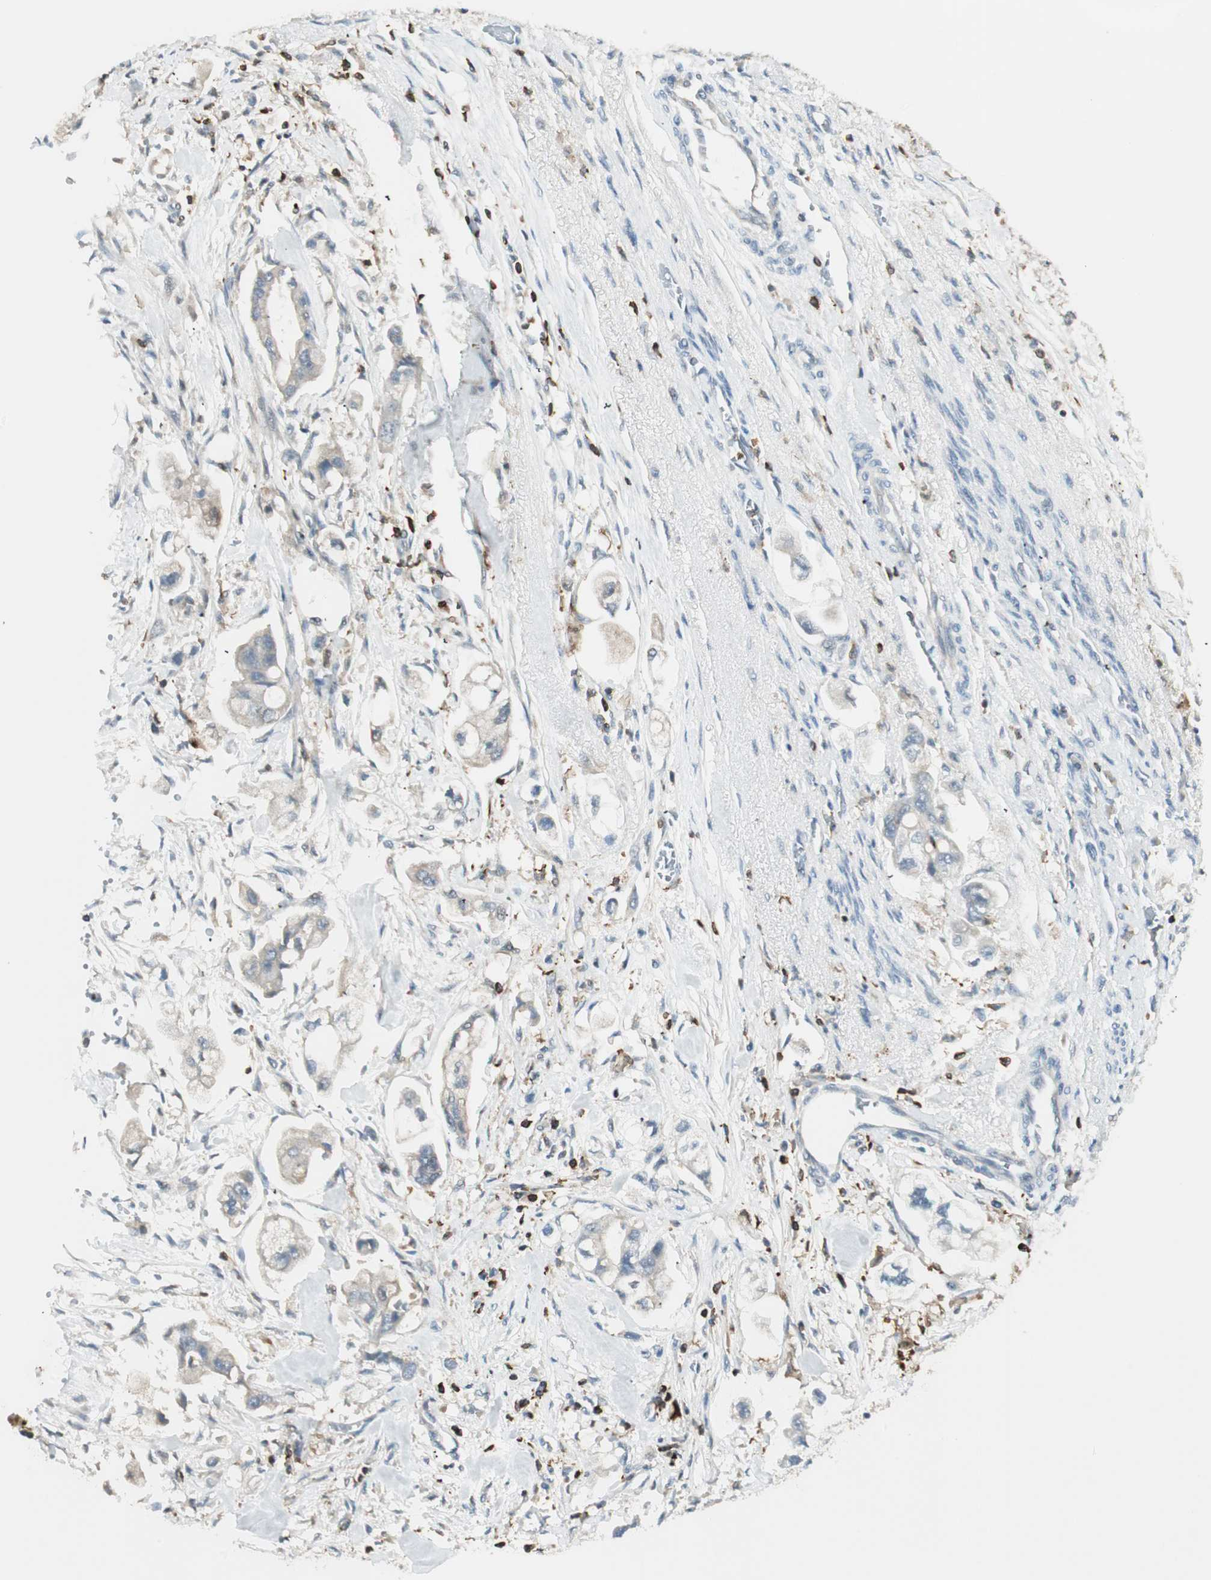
{"staining": {"intensity": "weak", "quantity": "25%-75%", "location": "cytoplasmic/membranous"}, "tissue": "stomach cancer", "cell_type": "Tumor cells", "image_type": "cancer", "snomed": [{"axis": "morphology", "description": "Adenocarcinoma, NOS"}, {"axis": "topography", "description": "Stomach"}], "caption": "The immunohistochemical stain shows weak cytoplasmic/membranous staining in tumor cells of stomach cancer (adenocarcinoma) tissue.", "gene": "HPGD", "patient": {"sex": "male", "age": 62}}